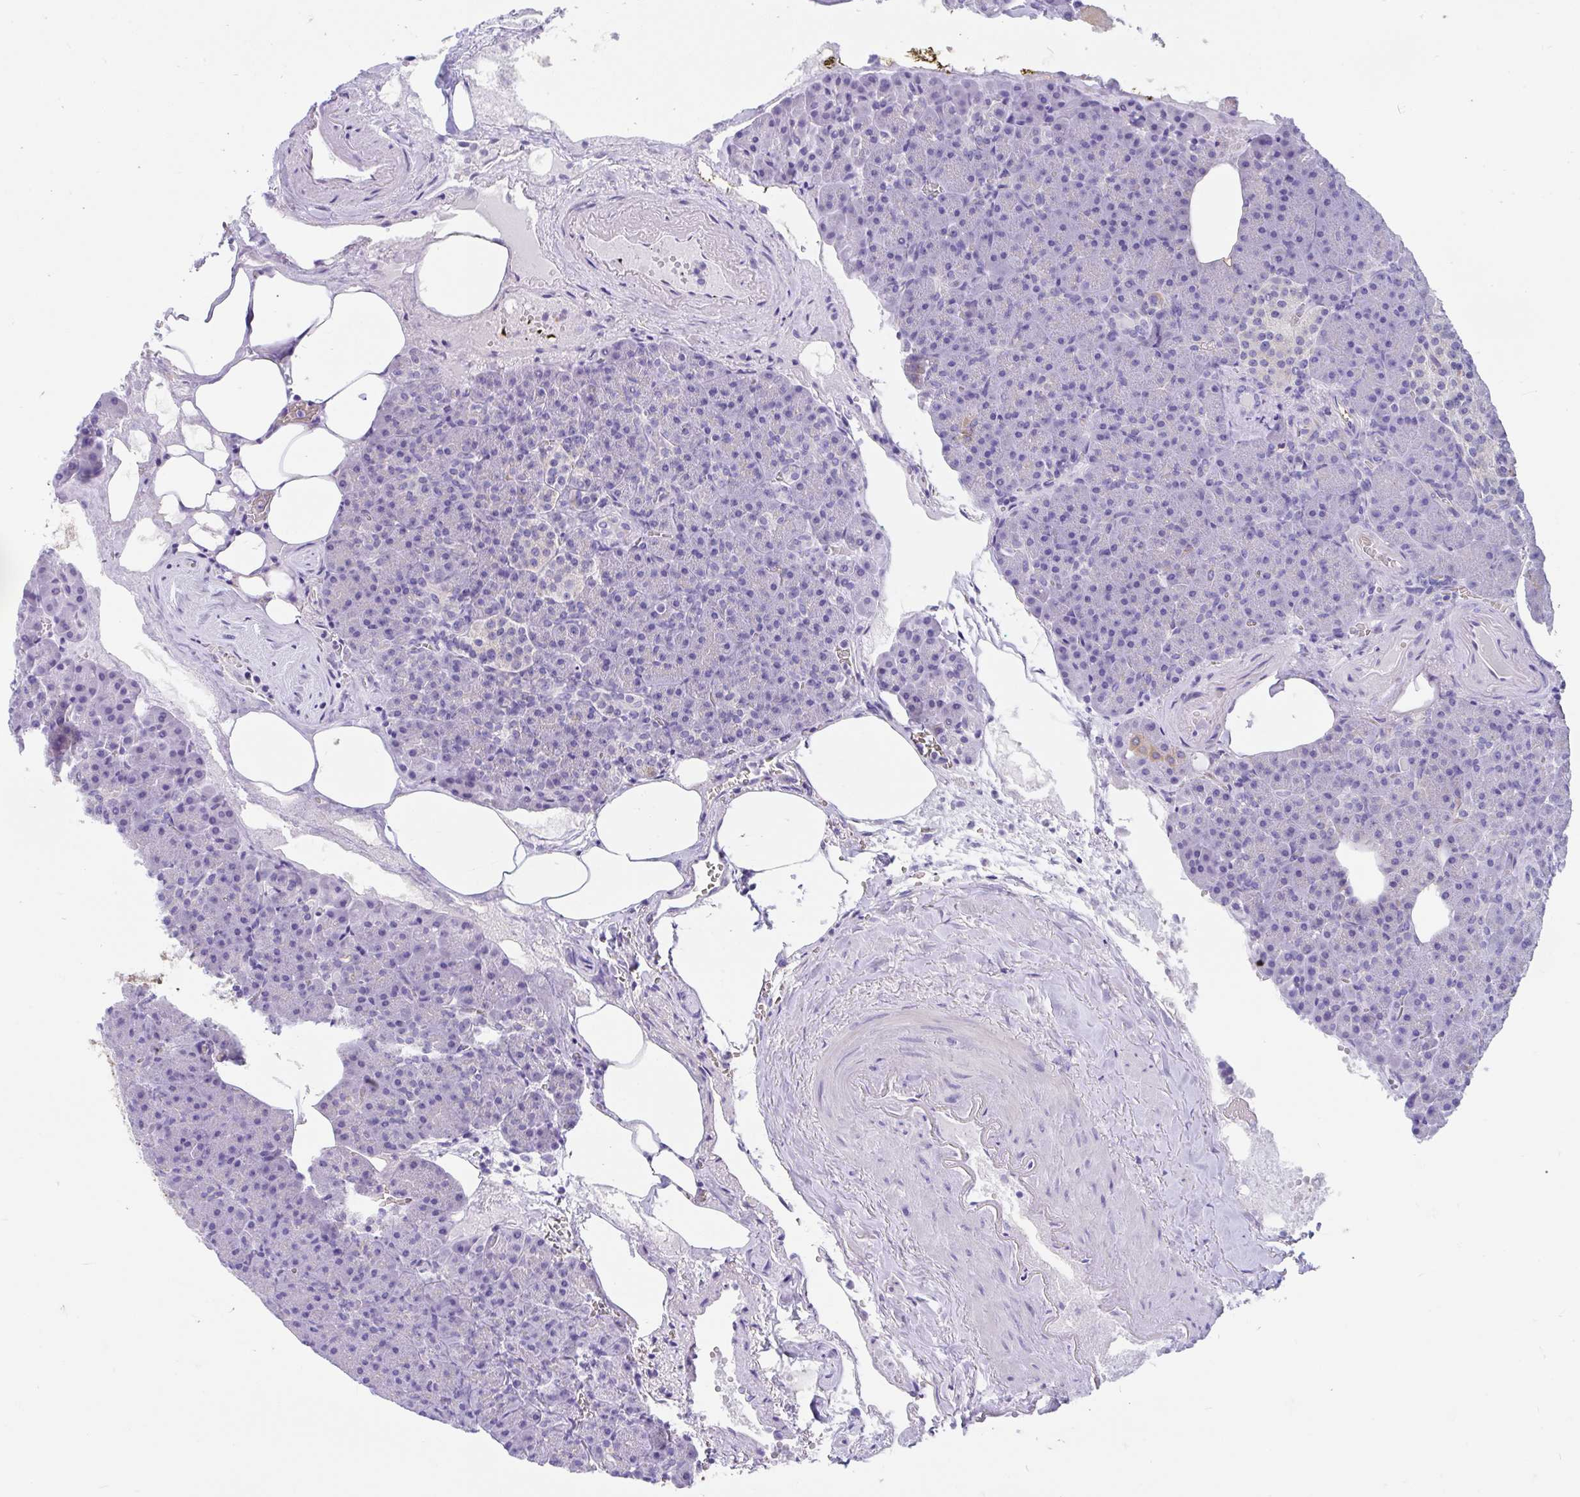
{"staining": {"intensity": "negative", "quantity": "none", "location": "none"}, "tissue": "pancreas", "cell_type": "Exocrine glandular cells", "image_type": "normal", "snomed": [{"axis": "morphology", "description": "Normal tissue, NOS"}, {"axis": "topography", "description": "Pancreas"}], "caption": "This is an immunohistochemistry (IHC) photomicrograph of unremarkable pancreas. There is no staining in exocrine glandular cells.", "gene": "CCSAP", "patient": {"sex": "female", "age": 74}}